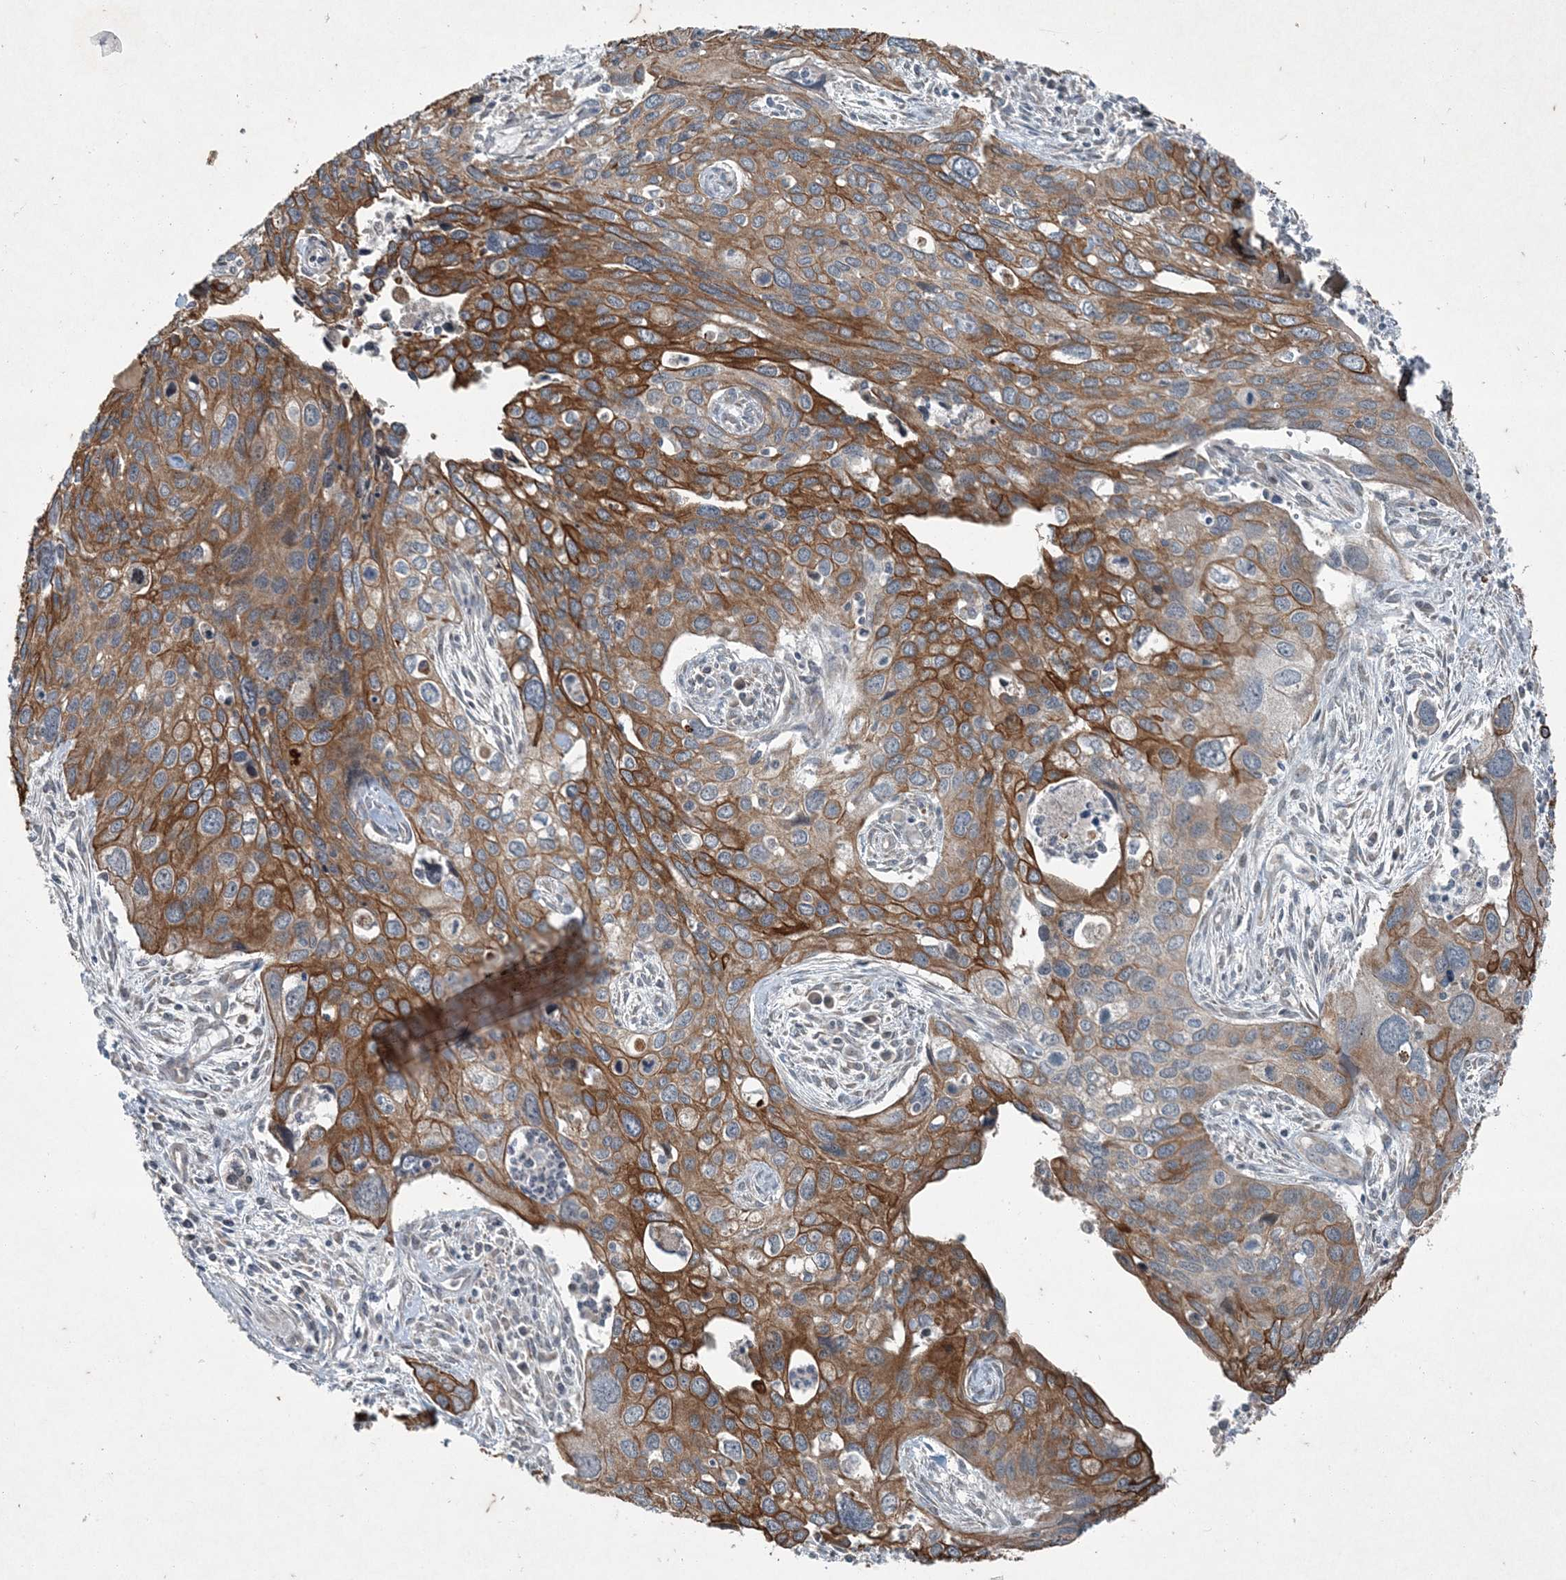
{"staining": {"intensity": "moderate", "quantity": ">75%", "location": "cytoplasmic/membranous"}, "tissue": "cervical cancer", "cell_type": "Tumor cells", "image_type": "cancer", "snomed": [{"axis": "morphology", "description": "Squamous cell carcinoma, NOS"}, {"axis": "topography", "description": "Cervix"}], "caption": "IHC histopathology image of neoplastic tissue: human cervical cancer stained using IHC exhibits medium levels of moderate protein expression localized specifically in the cytoplasmic/membranous of tumor cells, appearing as a cytoplasmic/membranous brown color.", "gene": "PC", "patient": {"sex": "female", "age": 55}}